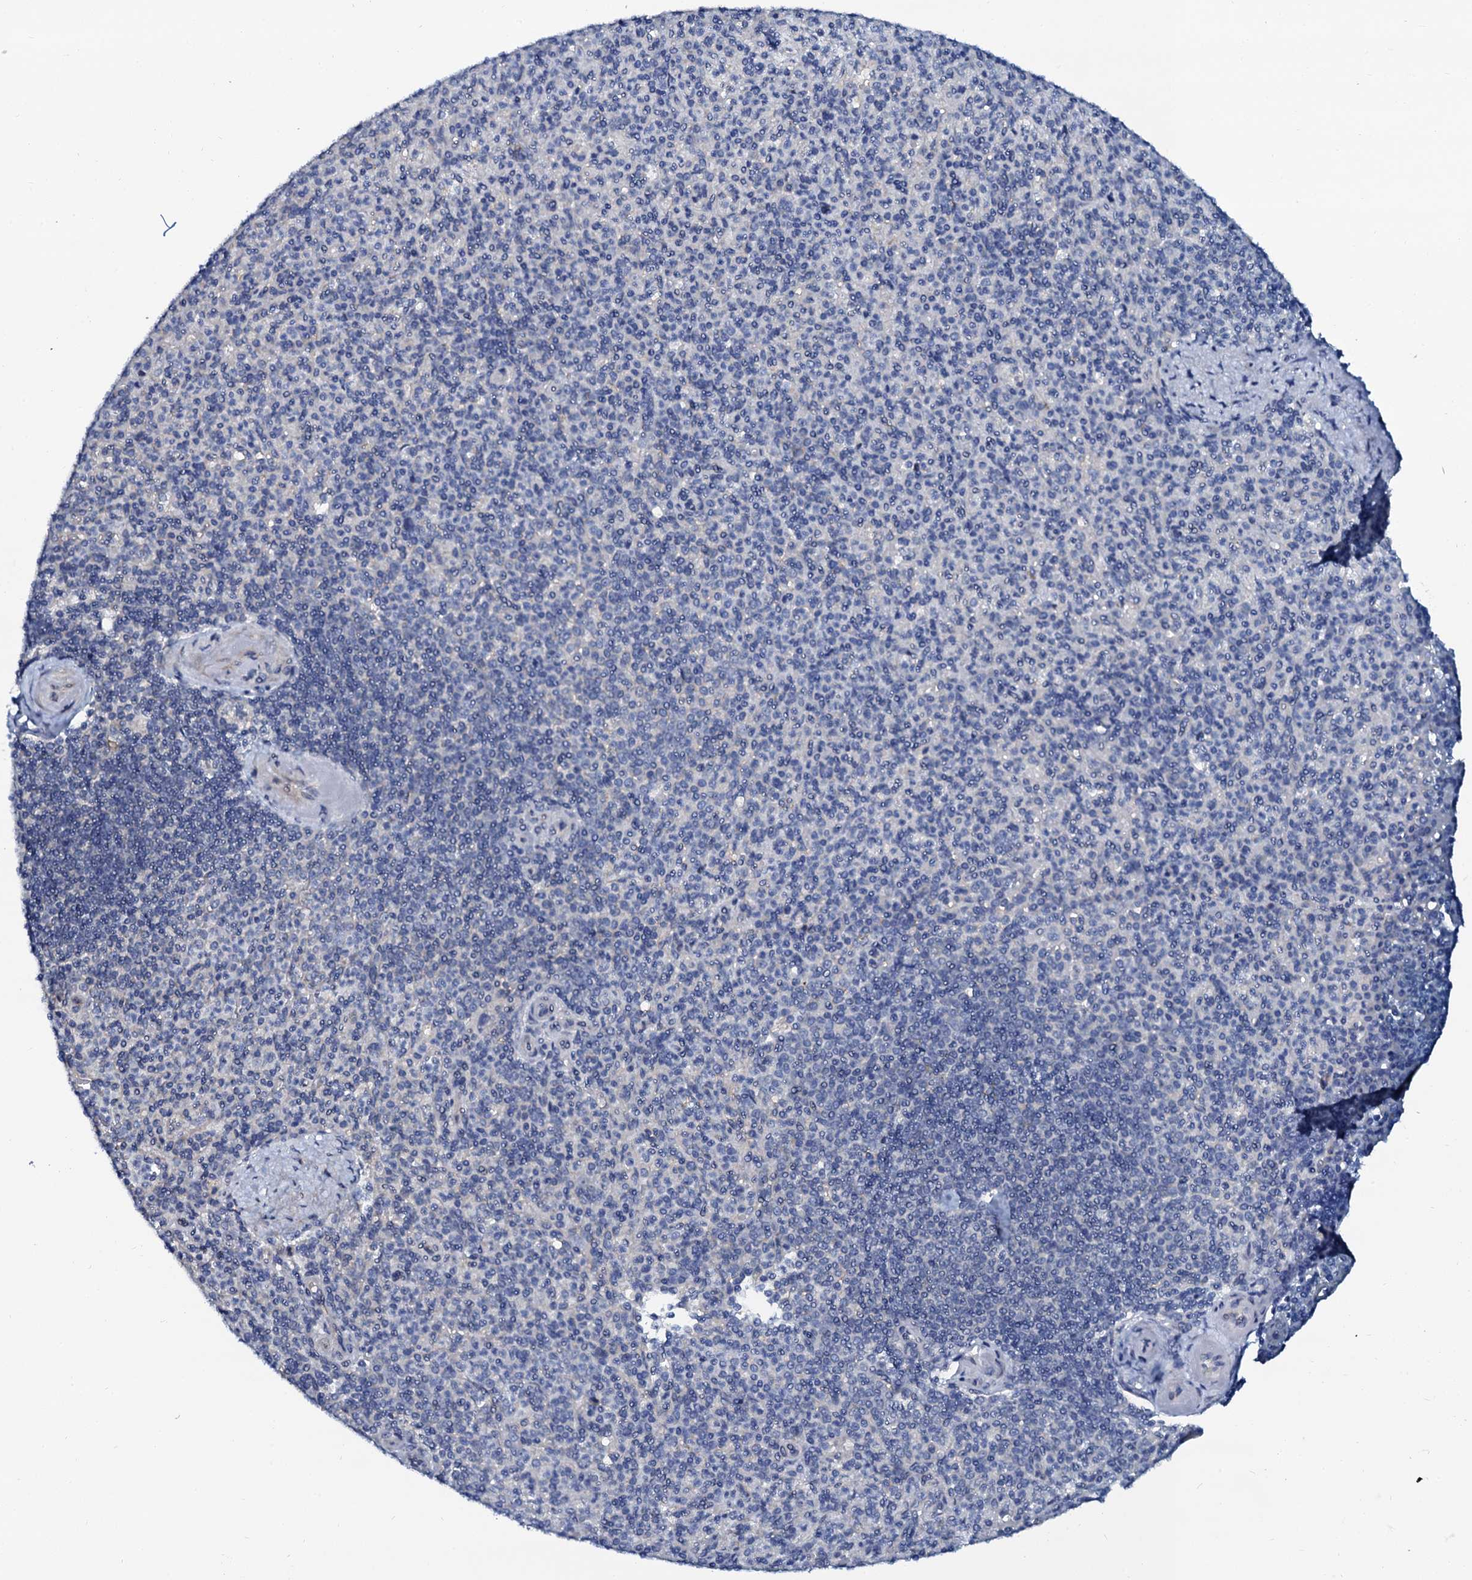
{"staining": {"intensity": "negative", "quantity": "none", "location": "none"}, "tissue": "spleen", "cell_type": "Cells in red pulp", "image_type": "normal", "snomed": [{"axis": "morphology", "description": "Normal tissue, NOS"}, {"axis": "topography", "description": "Spleen"}], "caption": "A high-resolution histopathology image shows immunohistochemistry (IHC) staining of unremarkable spleen, which shows no significant expression in cells in red pulp.", "gene": "C10orf88", "patient": {"sex": "female", "age": 74}}